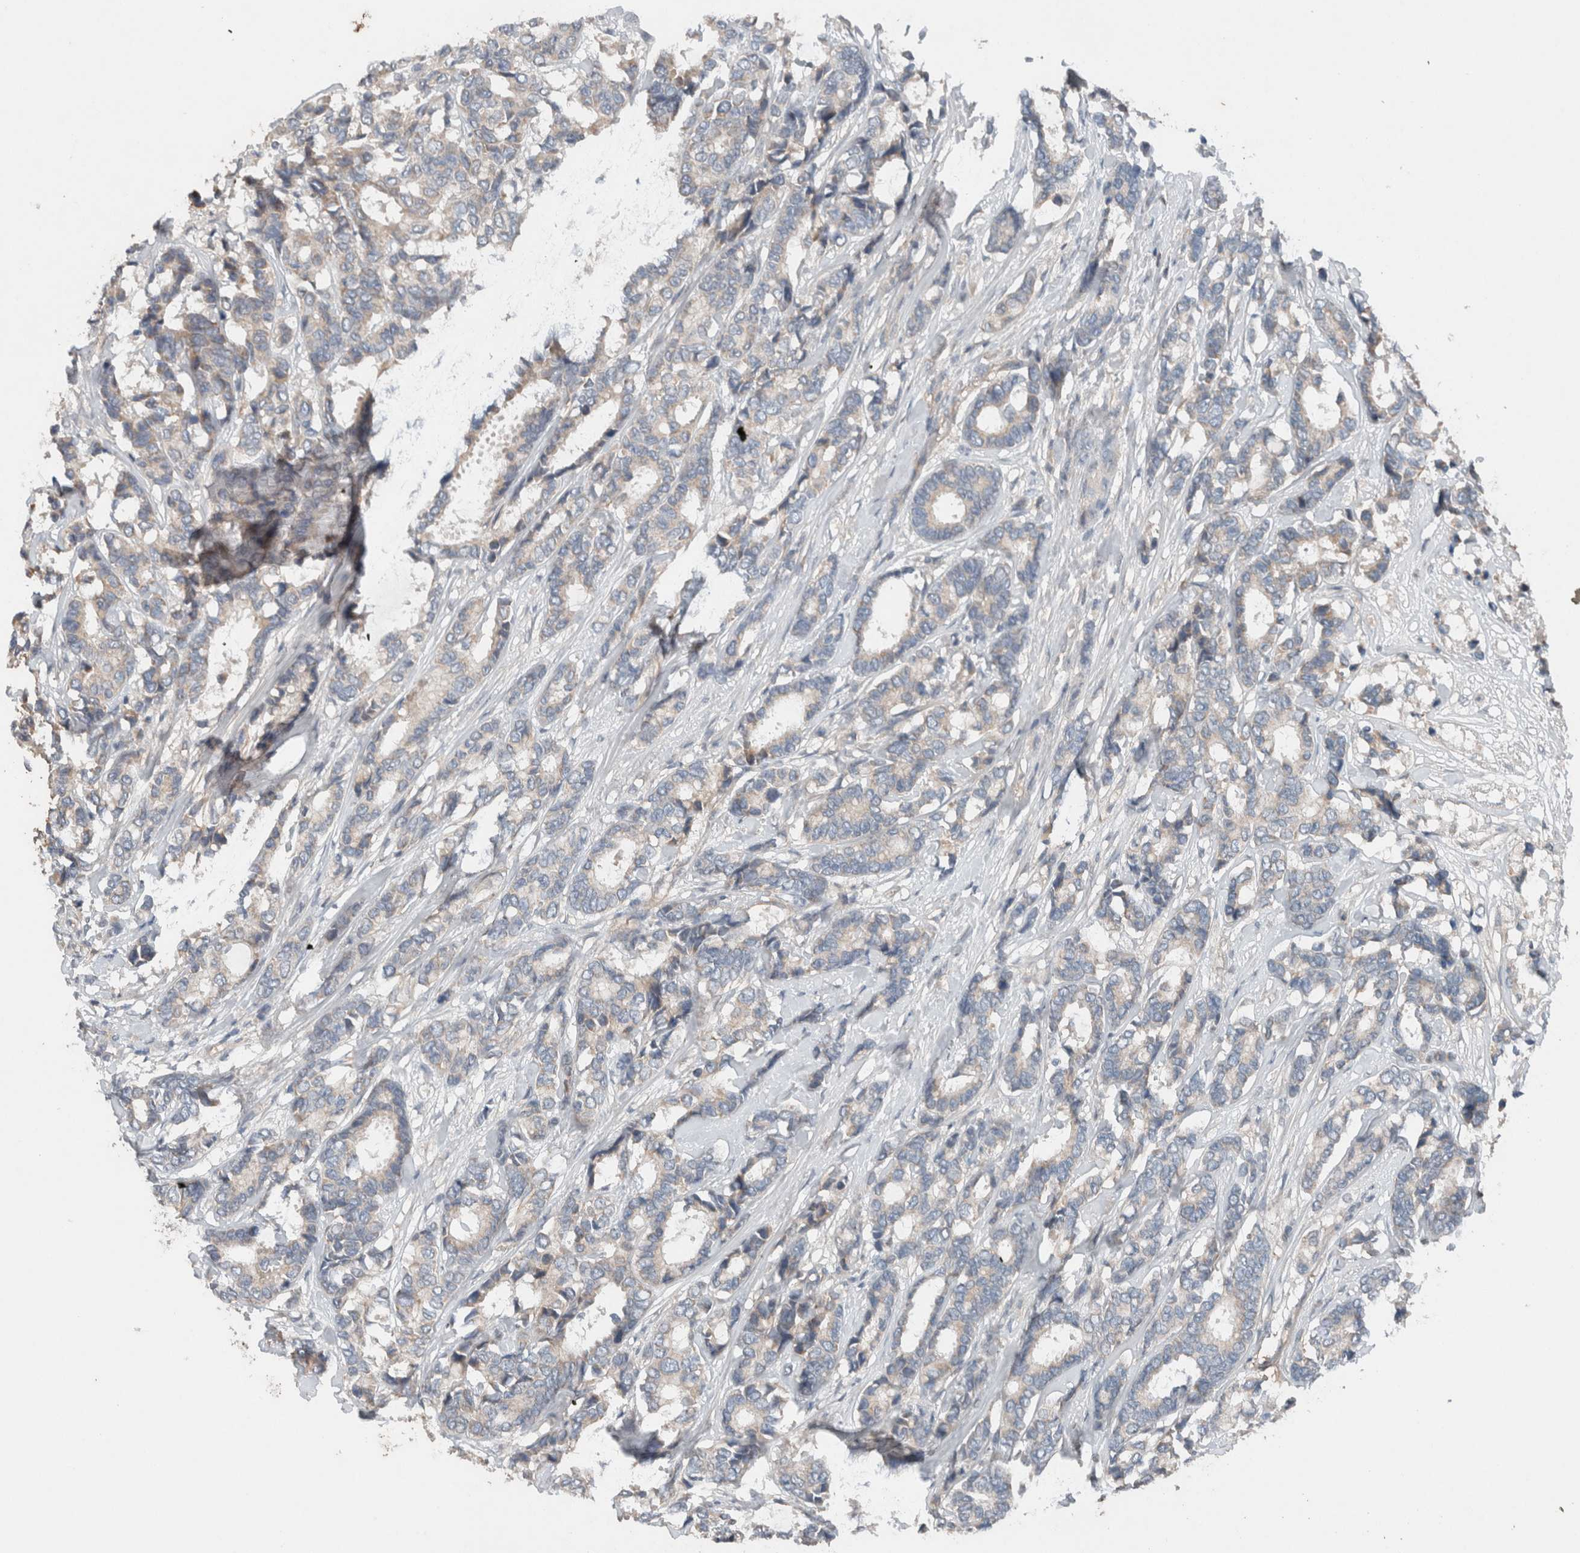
{"staining": {"intensity": "weak", "quantity": "<25%", "location": "cytoplasmic/membranous"}, "tissue": "breast cancer", "cell_type": "Tumor cells", "image_type": "cancer", "snomed": [{"axis": "morphology", "description": "Duct carcinoma"}, {"axis": "topography", "description": "Breast"}], "caption": "Immunohistochemistry of breast cancer (intraductal carcinoma) exhibits no expression in tumor cells.", "gene": "UGCG", "patient": {"sex": "female", "age": 87}}